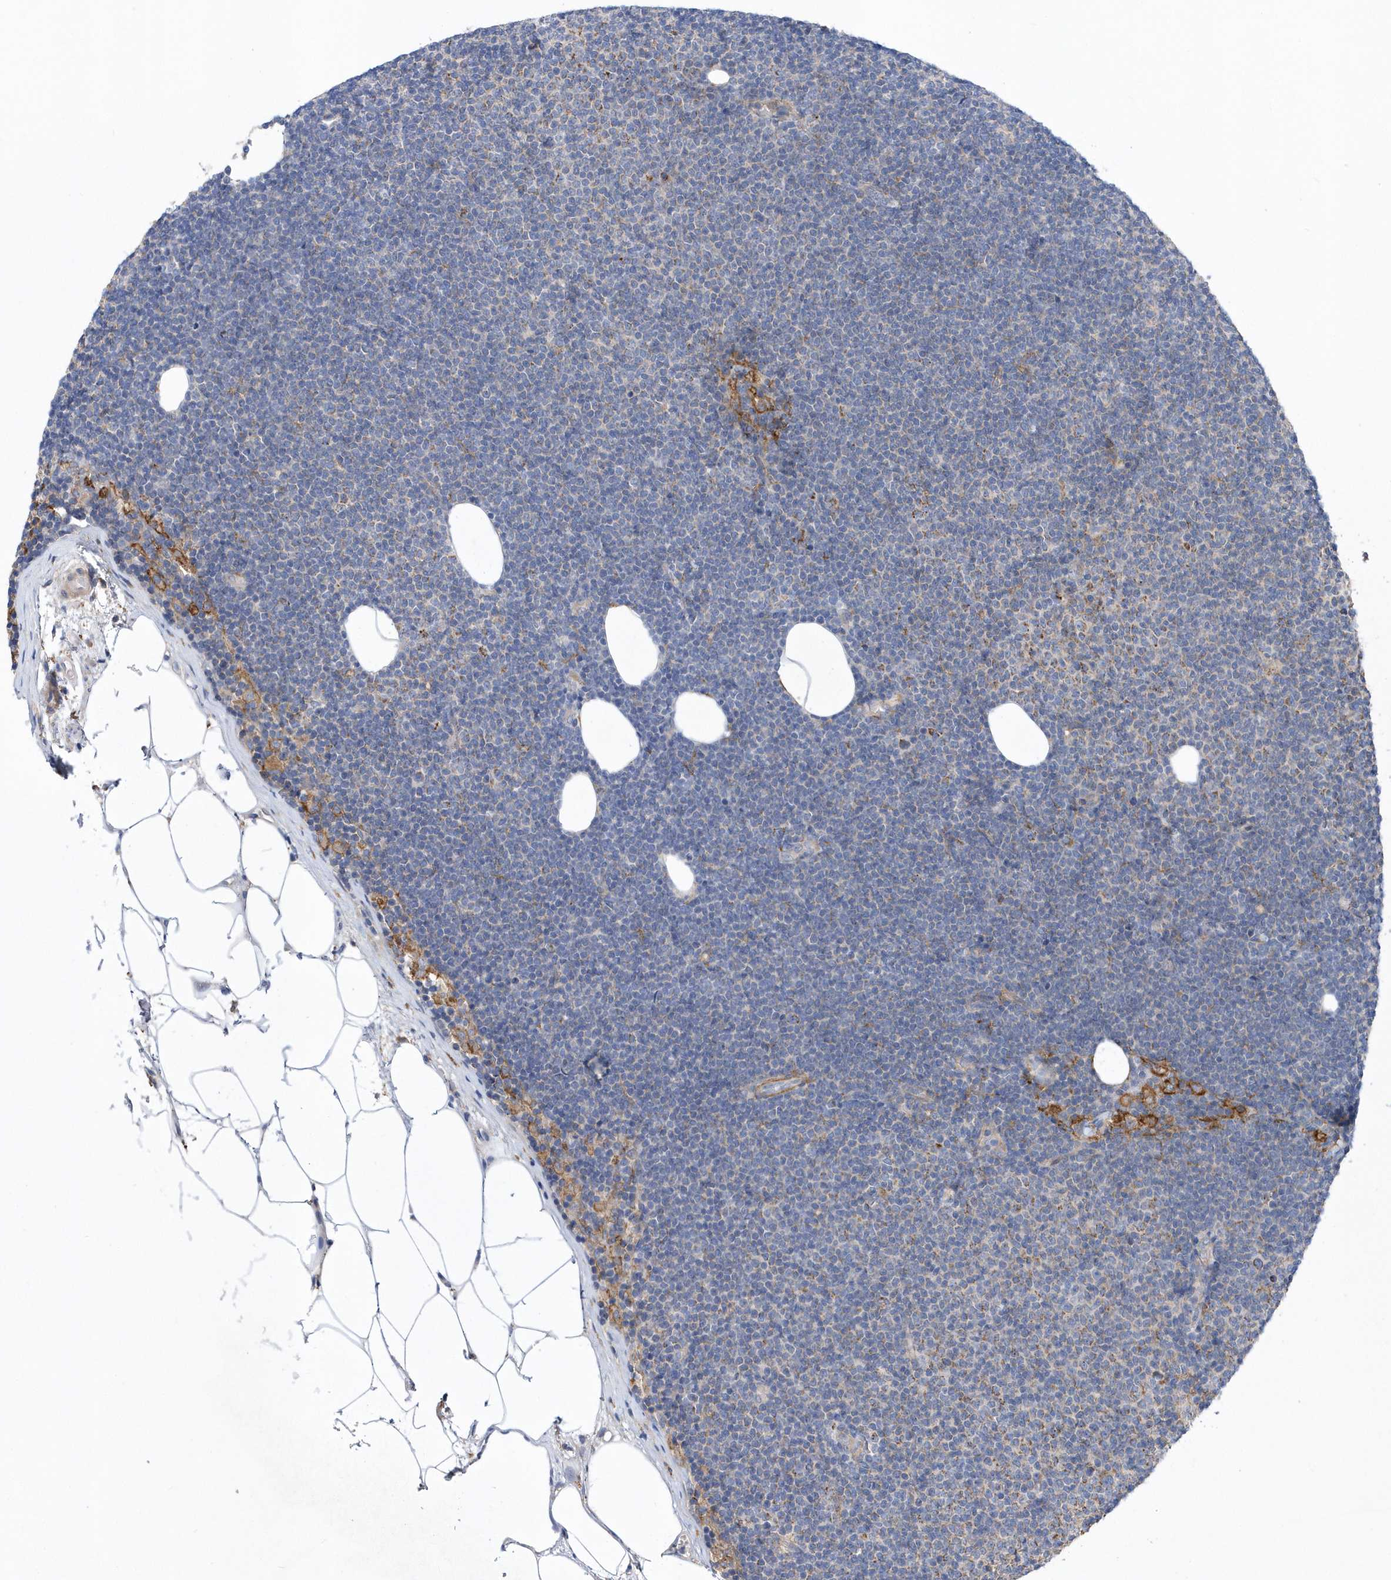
{"staining": {"intensity": "weak", "quantity": "<25%", "location": "cytoplasmic/membranous"}, "tissue": "lymphoma", "cell_type": "Tumor cells", "image_type": "cancer", "snomed": [{"axis": "morphology", "description": "Malignant lymphoma, non-Hodgkin's type, Low grade"}, {"axis": "topography", "description": "Lymph node"}], "caption": "An image of malignant lymphoma, non-Hodgkin's type (low-grade) stained for a protein shows no brown staining in tumor cells.", "gene": "LONRF2", "patient": {"sex": "female", "age": 53}}